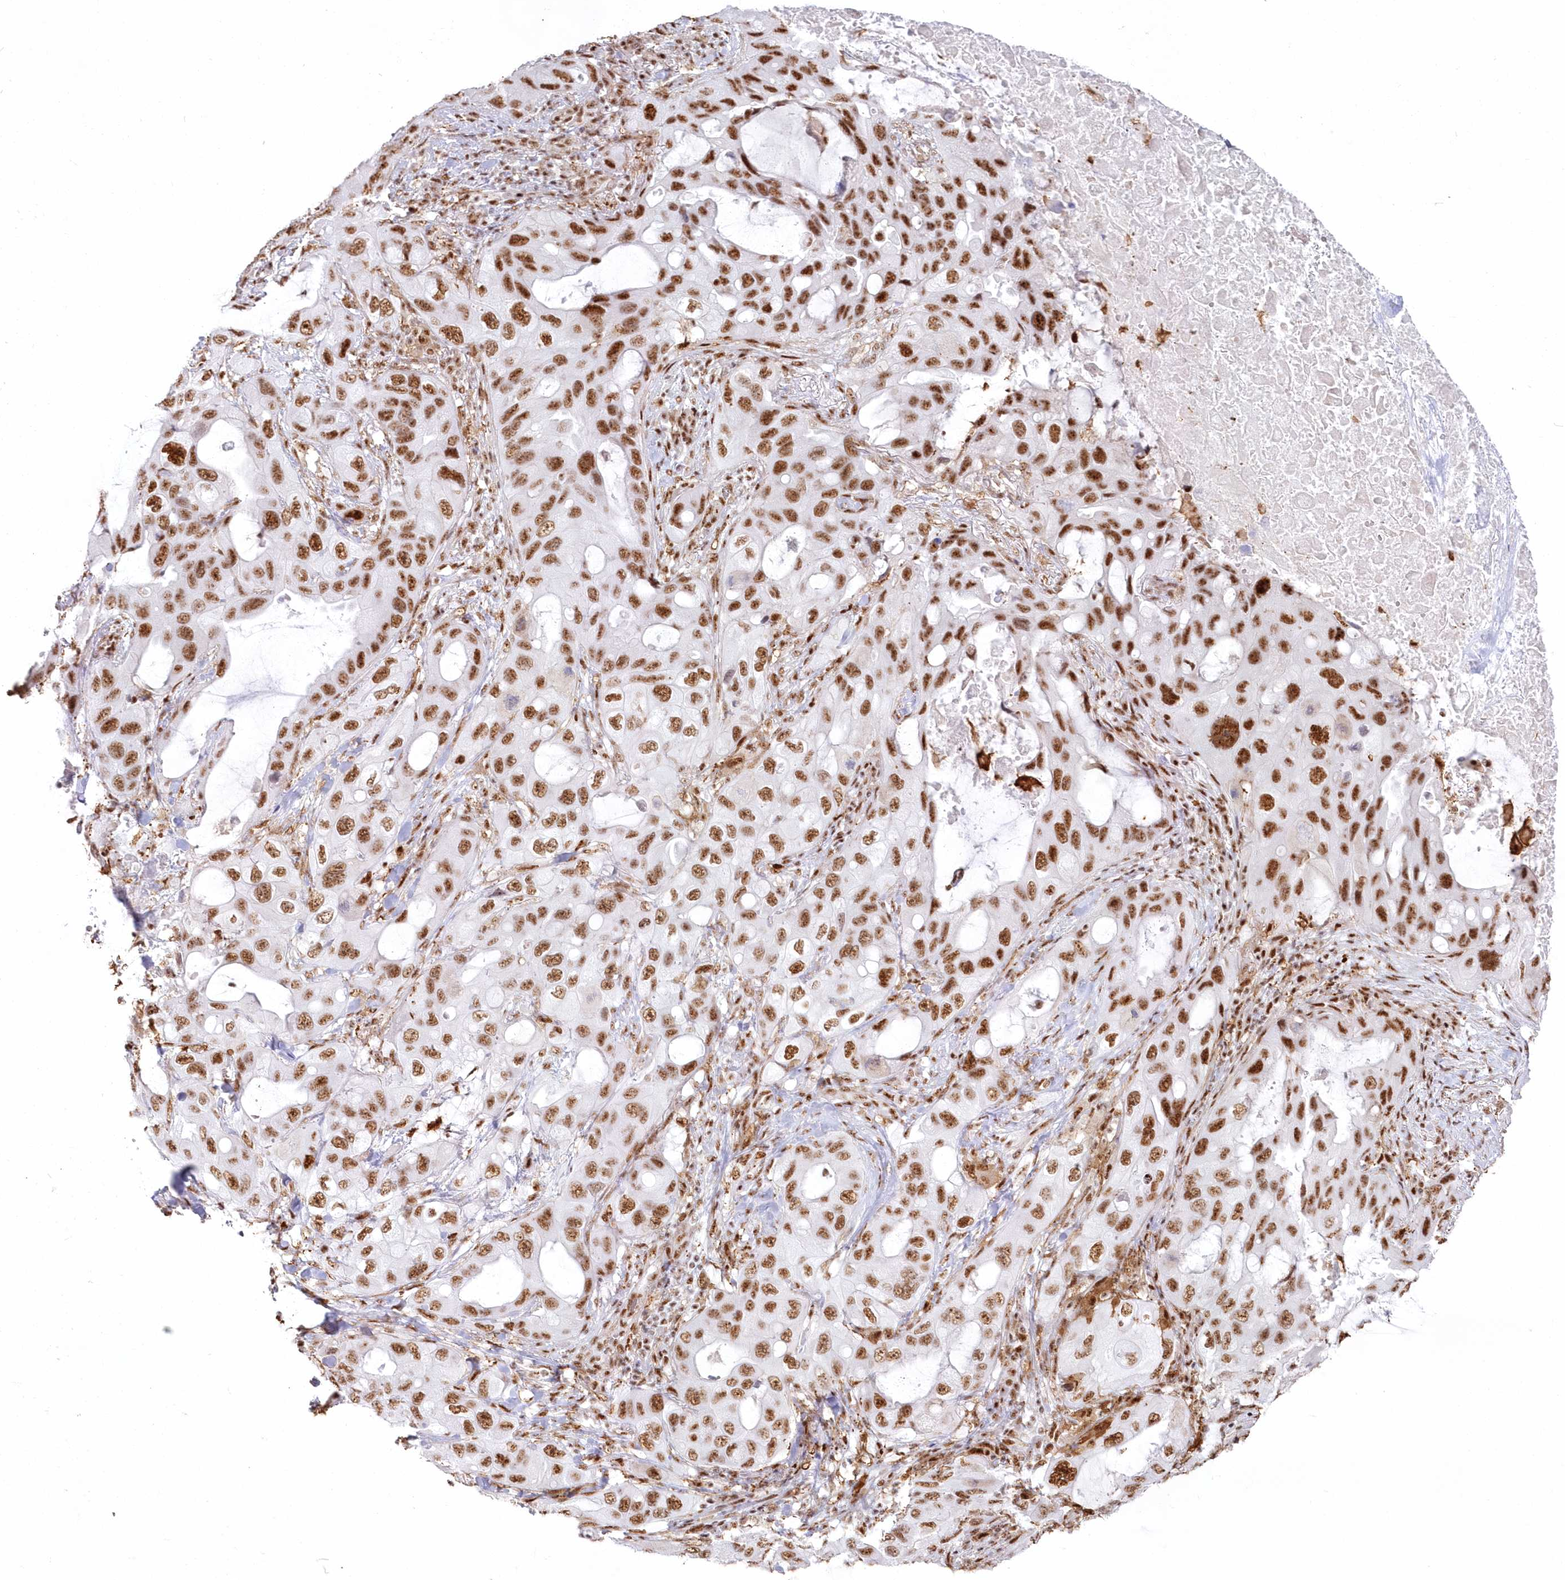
{"staining": {"intensity": "moderate", "quantity": ">75%", "location": "nuclear"}, "tissue": "lung cancer", "cell_type": "Tumor cells", "image_type": "cancer", "snomed": [{"axis": "morphology", "description": "Squamous cell carcinoma, NOS"}, {"axis": "topography", "description": "Lung"}], "caption": "Squamous cell carcinoma (lung) stained with DAB (3,3'-diaminobenzidine) immunohistochemistry exhibits medium levels of moderate nuclear expression in about >75% of tumor cells.", "gene": "DDX46", "patient": {"sex": "female", "age": 73}}